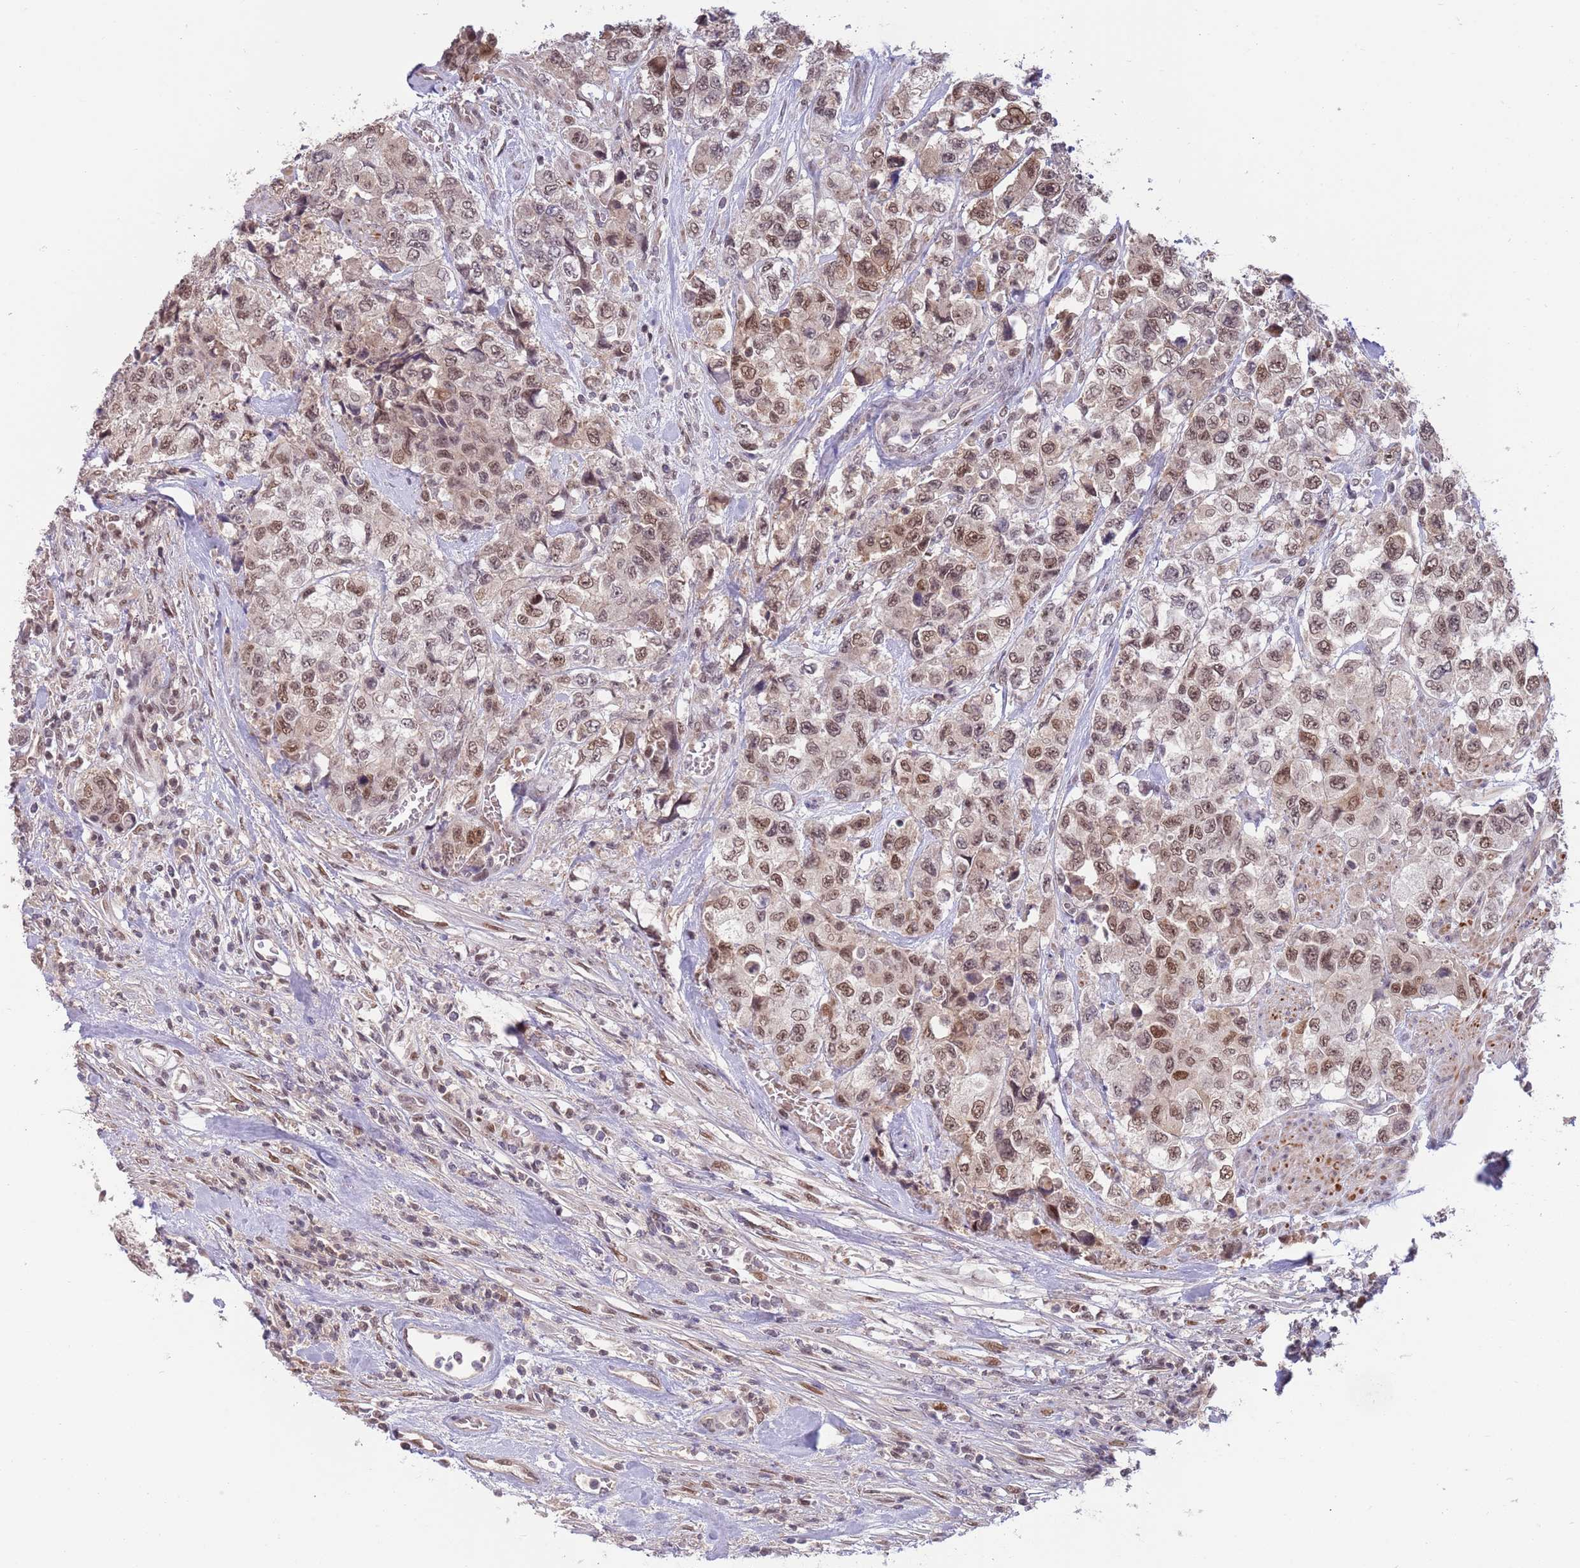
{"staining": {"intensity": "moderate", "quantity": ">75%", "location": "nuclear"}, "tissue": "urothelial cancer", "cell_type": "Tumor cells", "image_type": "cancer", "snomed": [{"axis": "morphology", "description": "Urothelial carcinoma, High grade"}, {"axis": "topography", "description": "Urinary bladder"}], "caption": "Immunohistochemistry (IHC) of urothelial cancer shows medium levels of moderate nuclear expression in approximately >75% of tumor cells.", "gene": "ZBTB7A", "patient": {"sex": "female", "age": 78}}